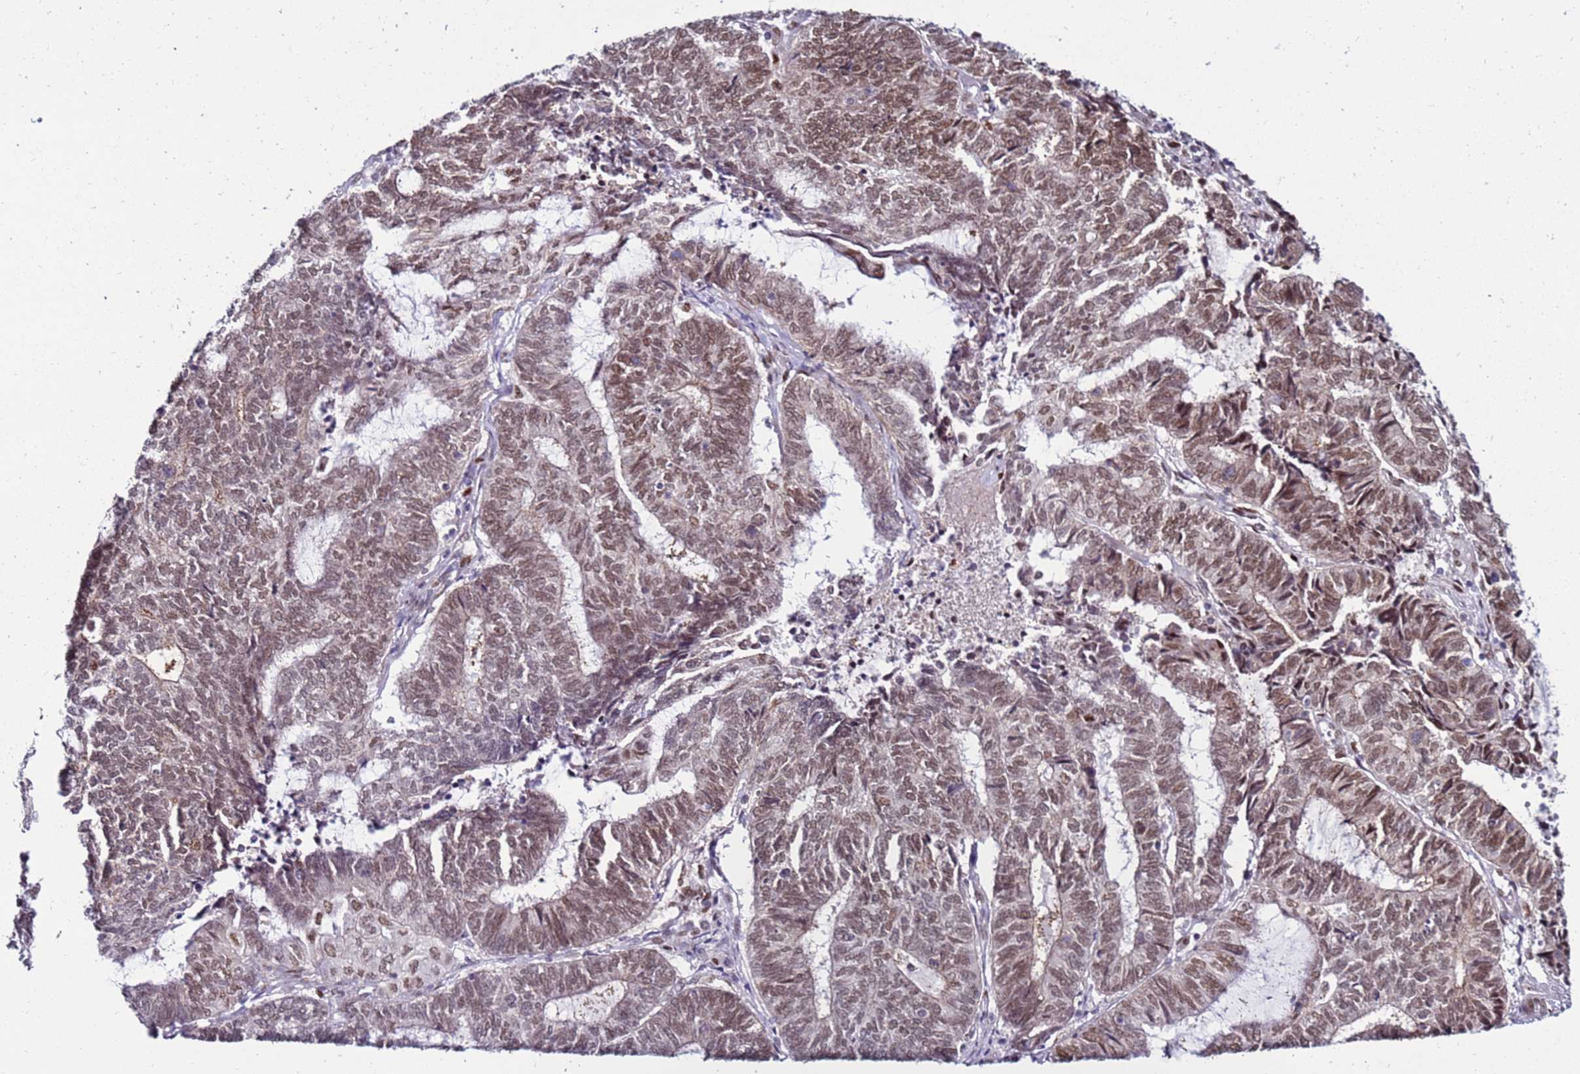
{"staining": {"intensity": "moderate", "quantity": ">75%", "location": "nuclear"}, "tissue": "endometrial cancer", "cell_type": "Tumor cells", "image_type": "cancer", "snomed": [{"axis": "morphology", "description": "Adenocarcinoma, NOS"}, {"axis": "topography", "description": "Uterus"}, {"axis": "topography", "description": "Endometrium"}], "caption": "Protein expression analysis of endometrial adenocarcinoma demonstrates moderate nuclear staining in about >75% of tumor cells. Ihc stains the protein in brown and the nuclei are stained blue.", "gene": "KPNA4", "patient": {"sex": "female", "age": 70}}